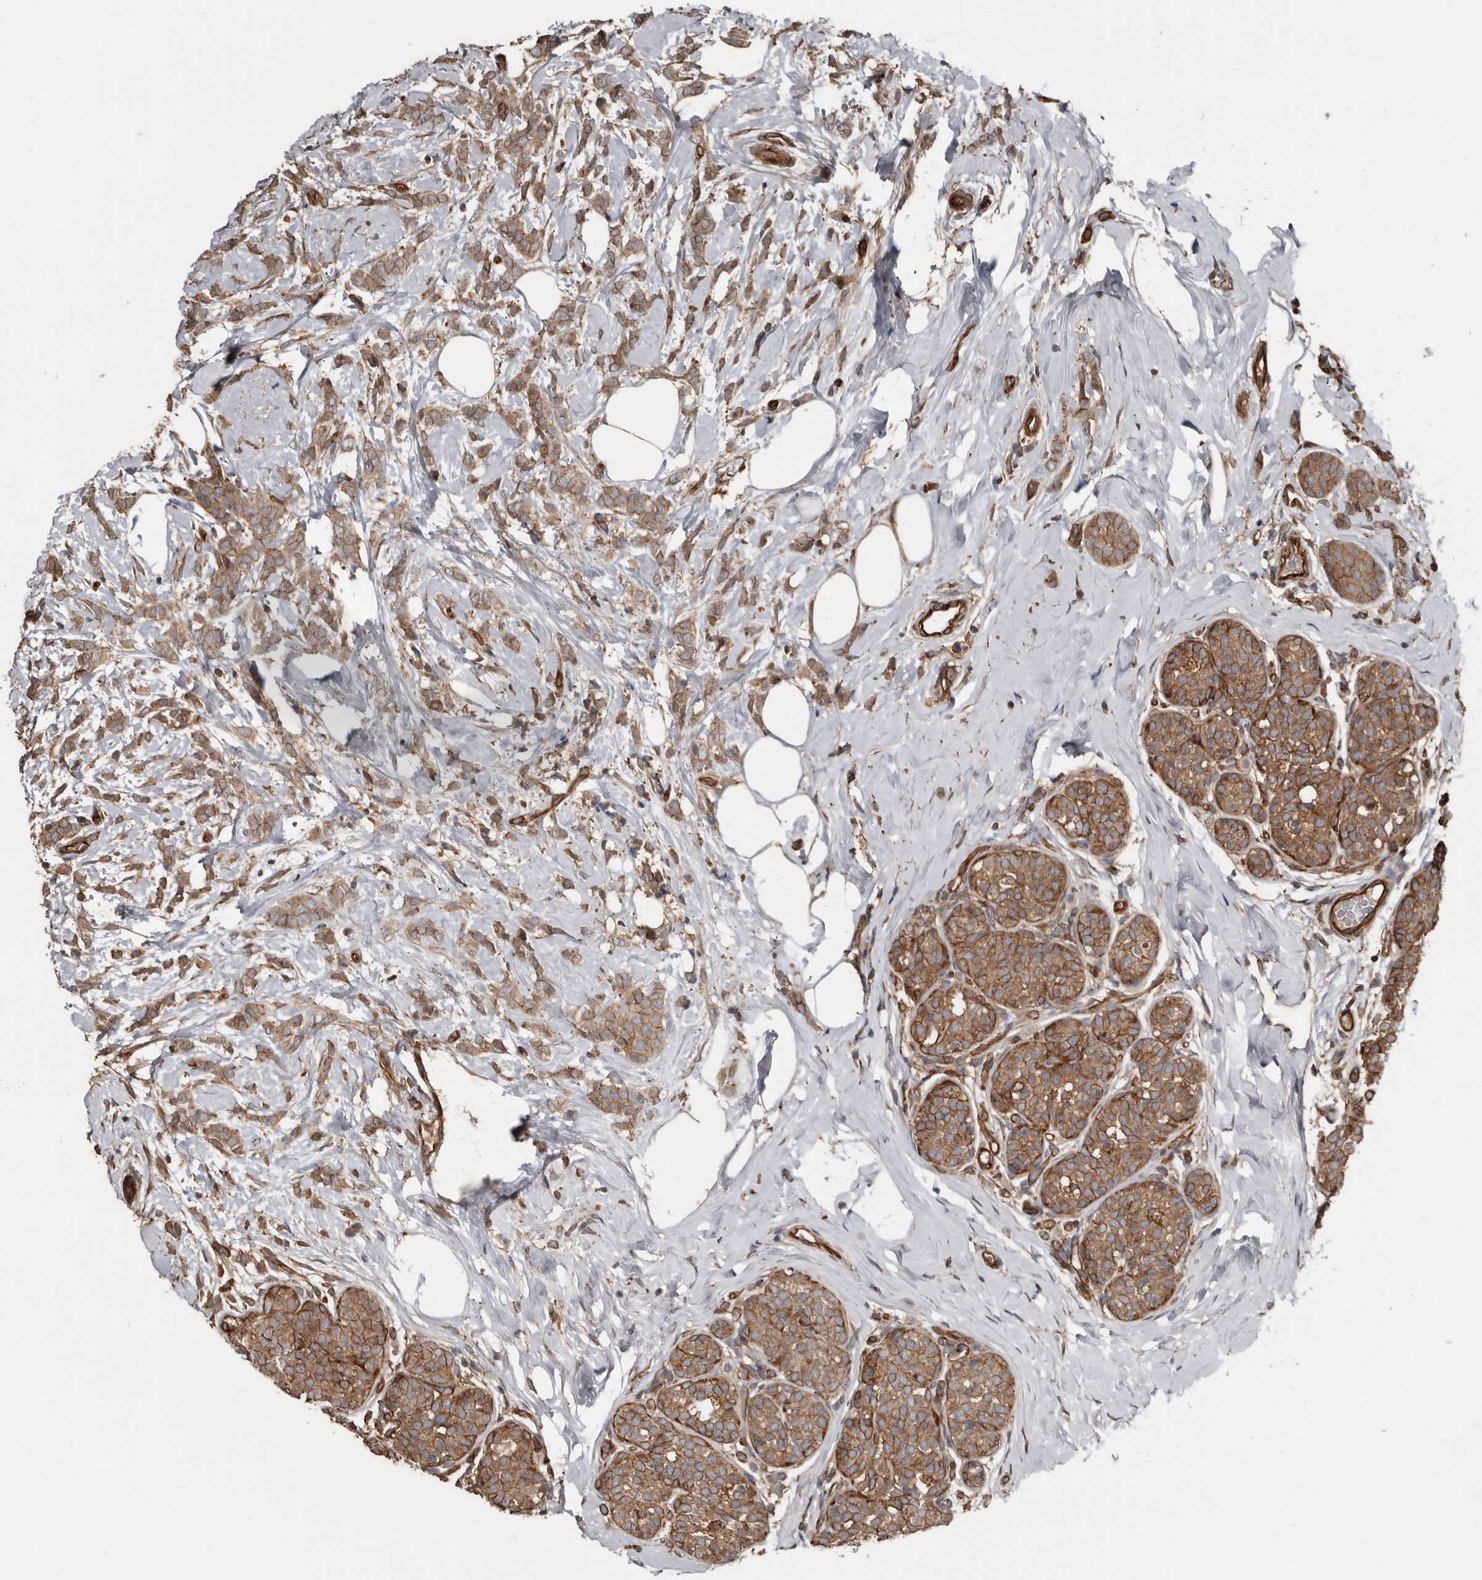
{"staining": {"intensity": "moderate", "quantity": ">75%", "location": "cytoplasmic/membranous"}, "tissue": "breast cancer", "cell_type": "Tumor cells", "image_type": "cancer", "snomed": [{"axis": "morphology", "description": "Lobular carcinoma, in situ"}, {"axis": "morphology", "description": "Lobular carcinoma"}, {"axis": "topography", "description": "Breast"}], "caption": "An IHC photomicrograph of neoplastic tissue is shown. Protein staining in brown highlights moderate cytoplasmic/membranous positivity in breast lobular carcinoma in situ within tumor cells. Immunohistochemistry (ihc) stains the protein in brown and the nuclei are stained blue.", "gene": "EXOC3L1", "patient": {"sex": "female", "age": 41}}